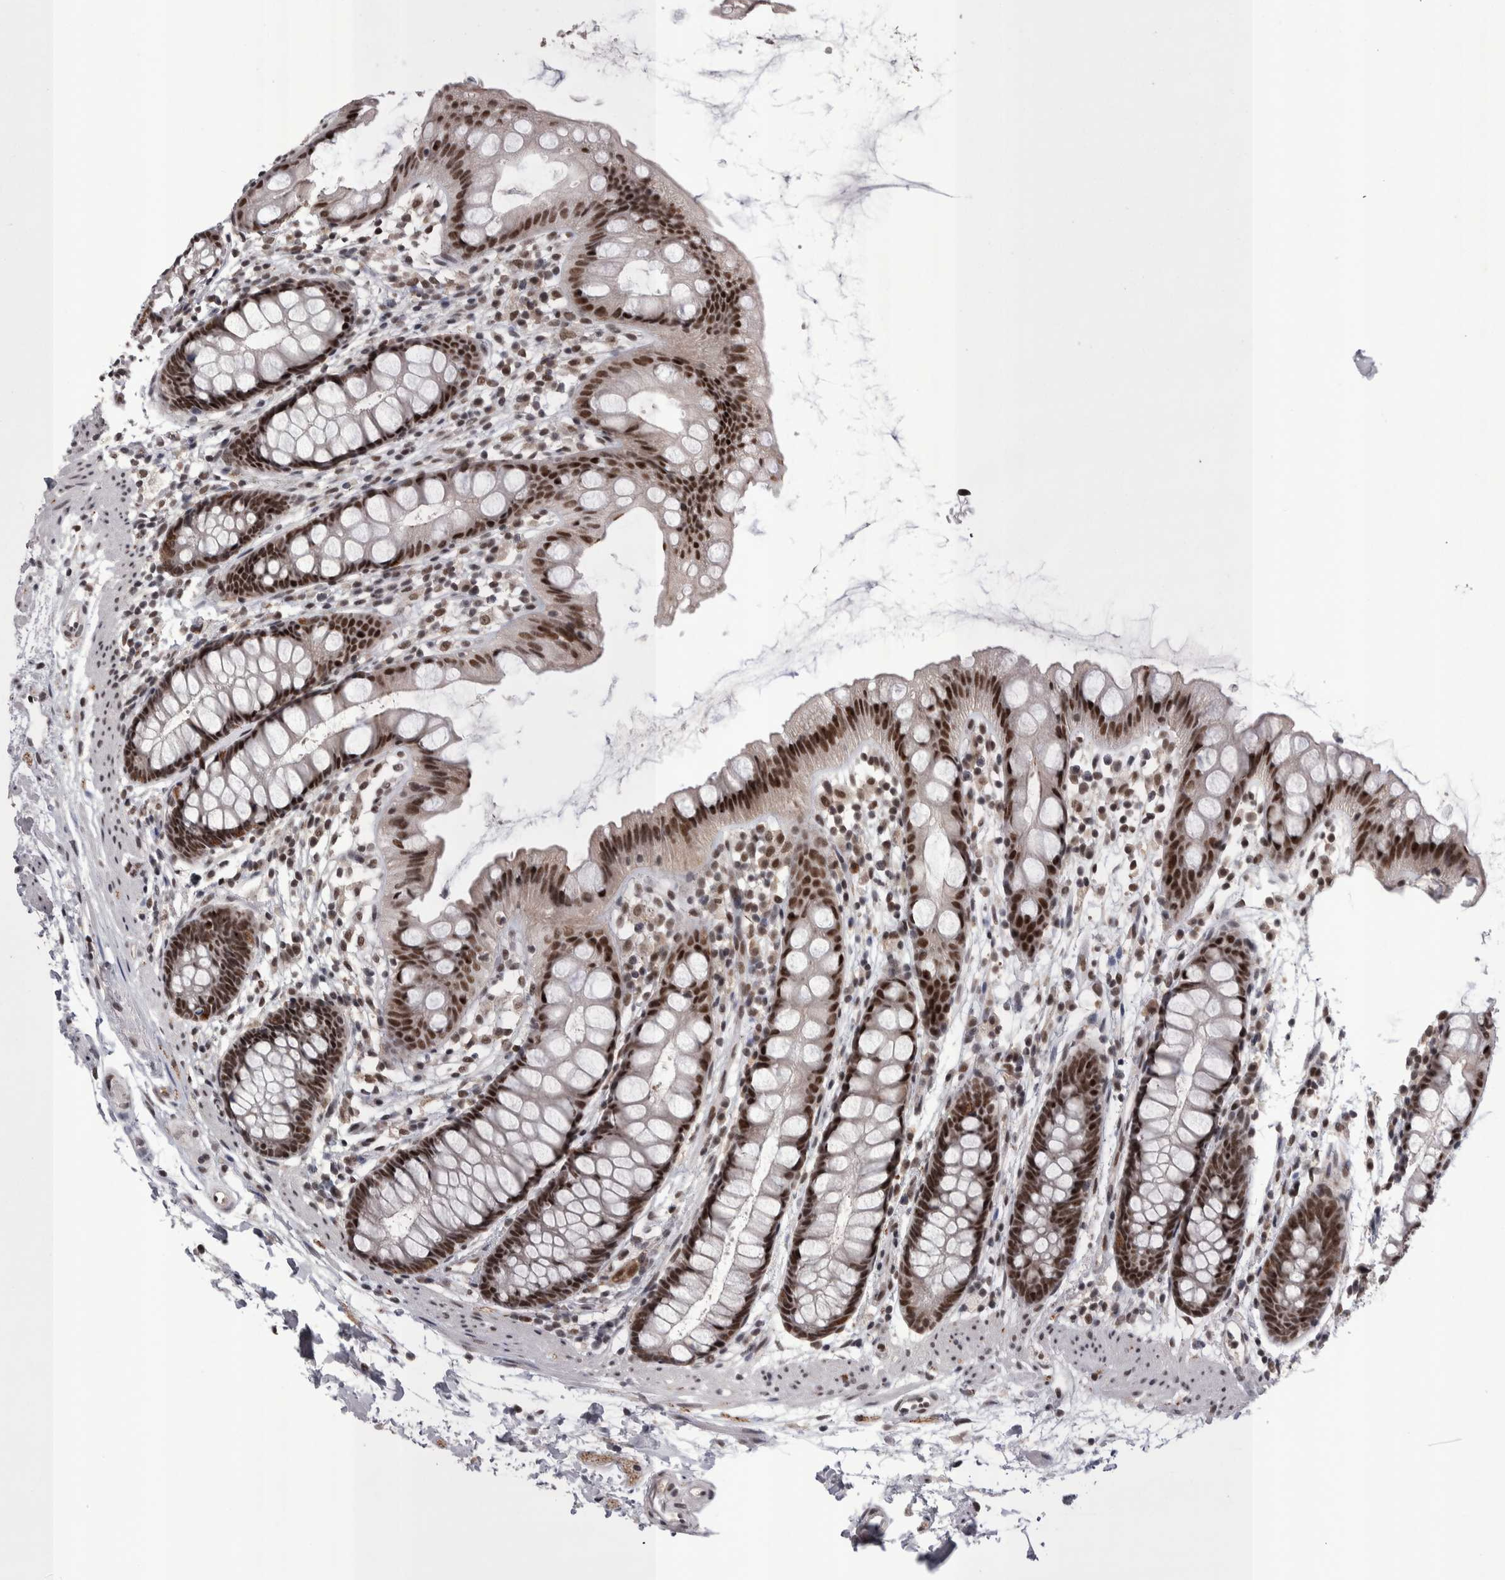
{"staining": {"intensity": "strong", "quantity": ">75%", "location": "nuclear"}, "tissue": "rectum", "cell_type": "Glandular cells", "image_type": "normal", "snomed": [{"axis": "morphology", "description": "Normal tissue, NOS"}, {"axis": "topography", "description": "Rectum"}], "caption": "Immunohistochemical staining of unremarkable human rectum displays >75% levels of strong nuclear protein expression in about >75% of glandular cells.", "gene": "DMTF1", "patient": {"sex": "female", "age": 65}}